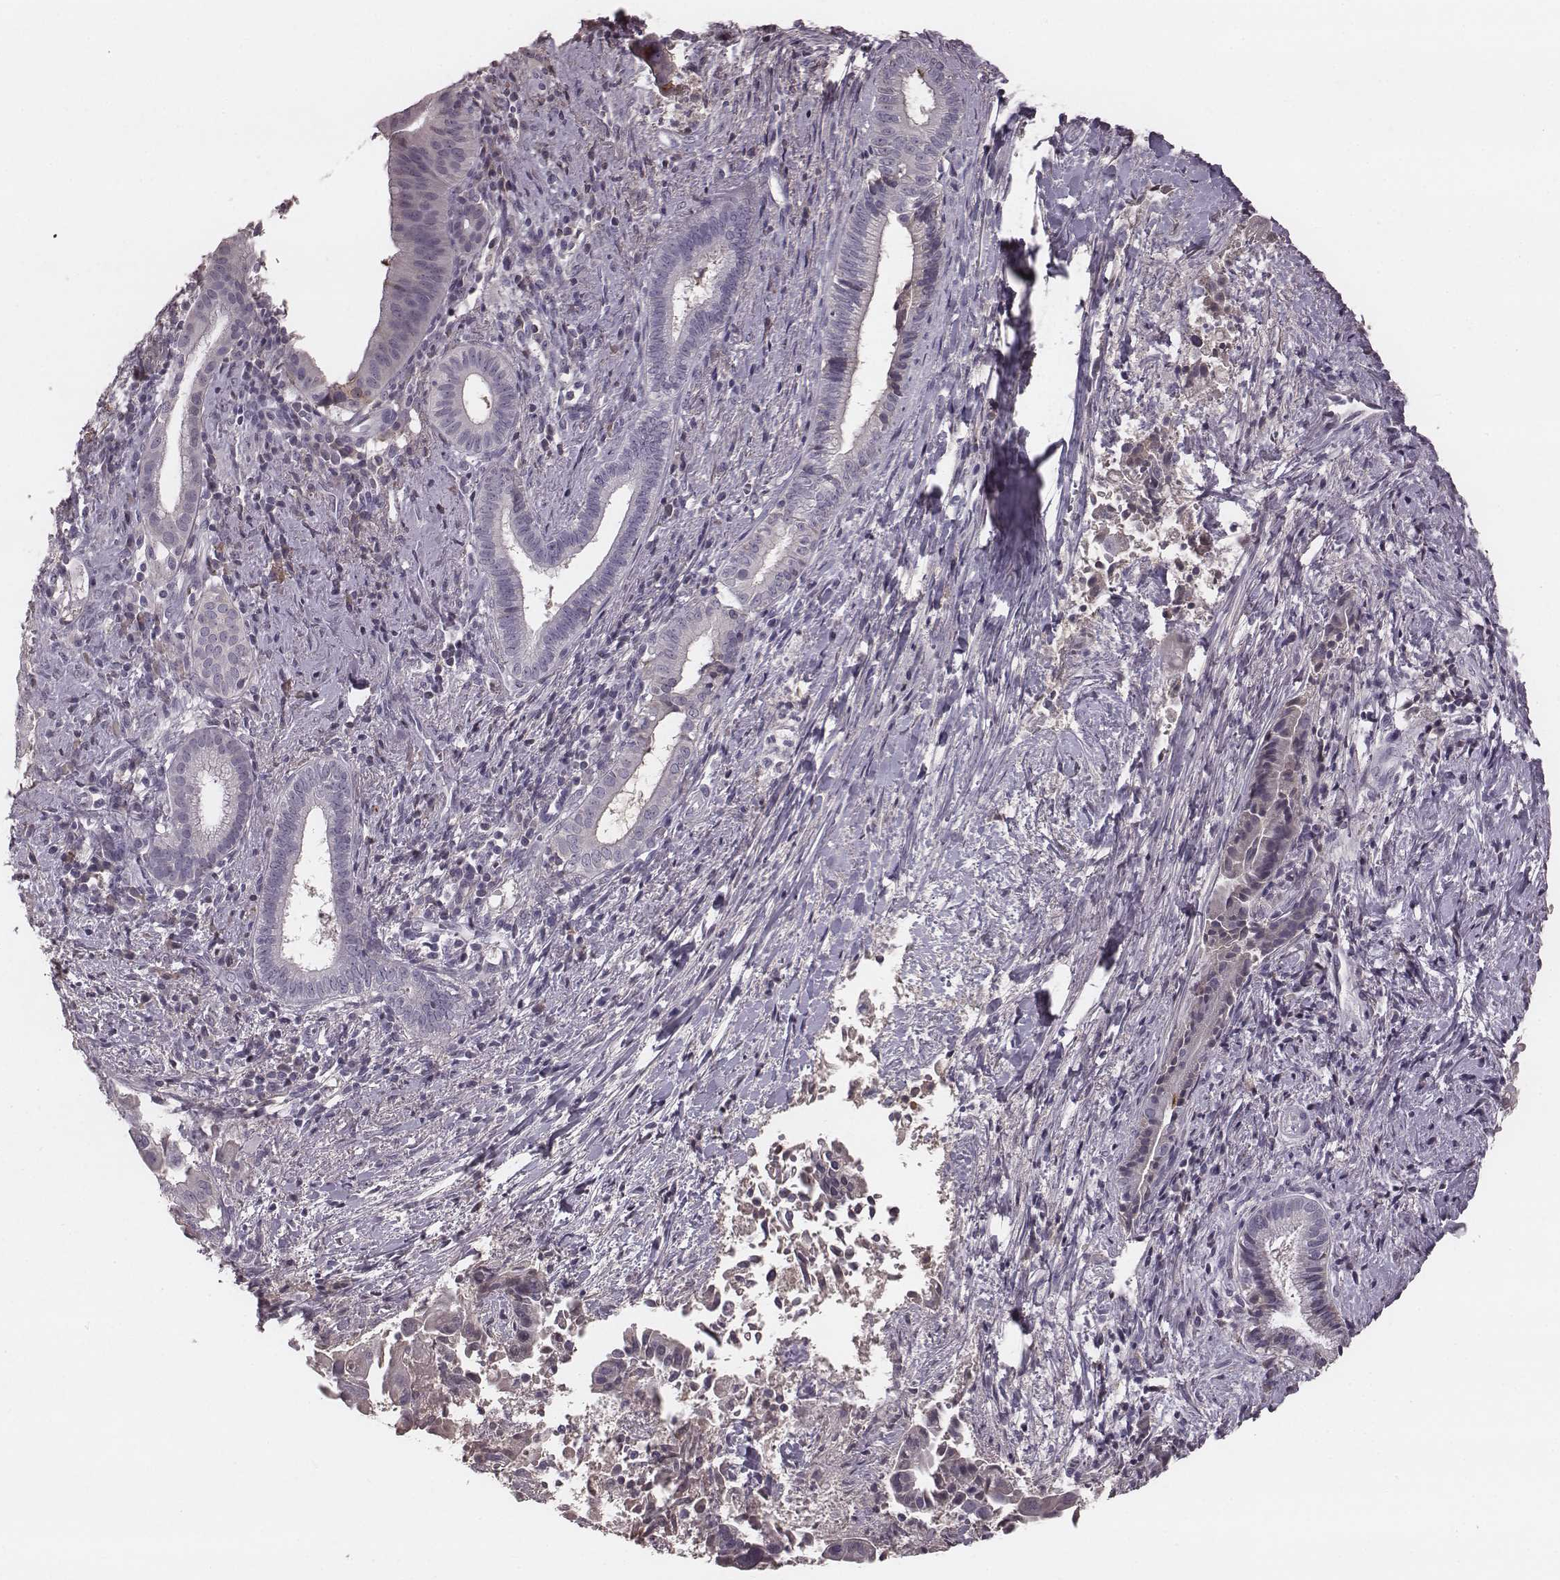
{"staining": {"intensity": "negative", "quantity": "none", "location": "none"}, "tissue": "pancreatic cancer", "cell_type": "Tumor cells", "image_type": "cancer", "snomed": [{"axis": "morphology", "description": "Adenocarcinoma, NOS"}, {"axis": "topography", "description": "Pancreas"}], "caption": "A micrograph of pancreatic cancer (adenocarcinoma) stained for a protein displays no brown staining in tumor cells.", "gene": "SMIM24", "patient": {"sex": "male", "age": 61}}